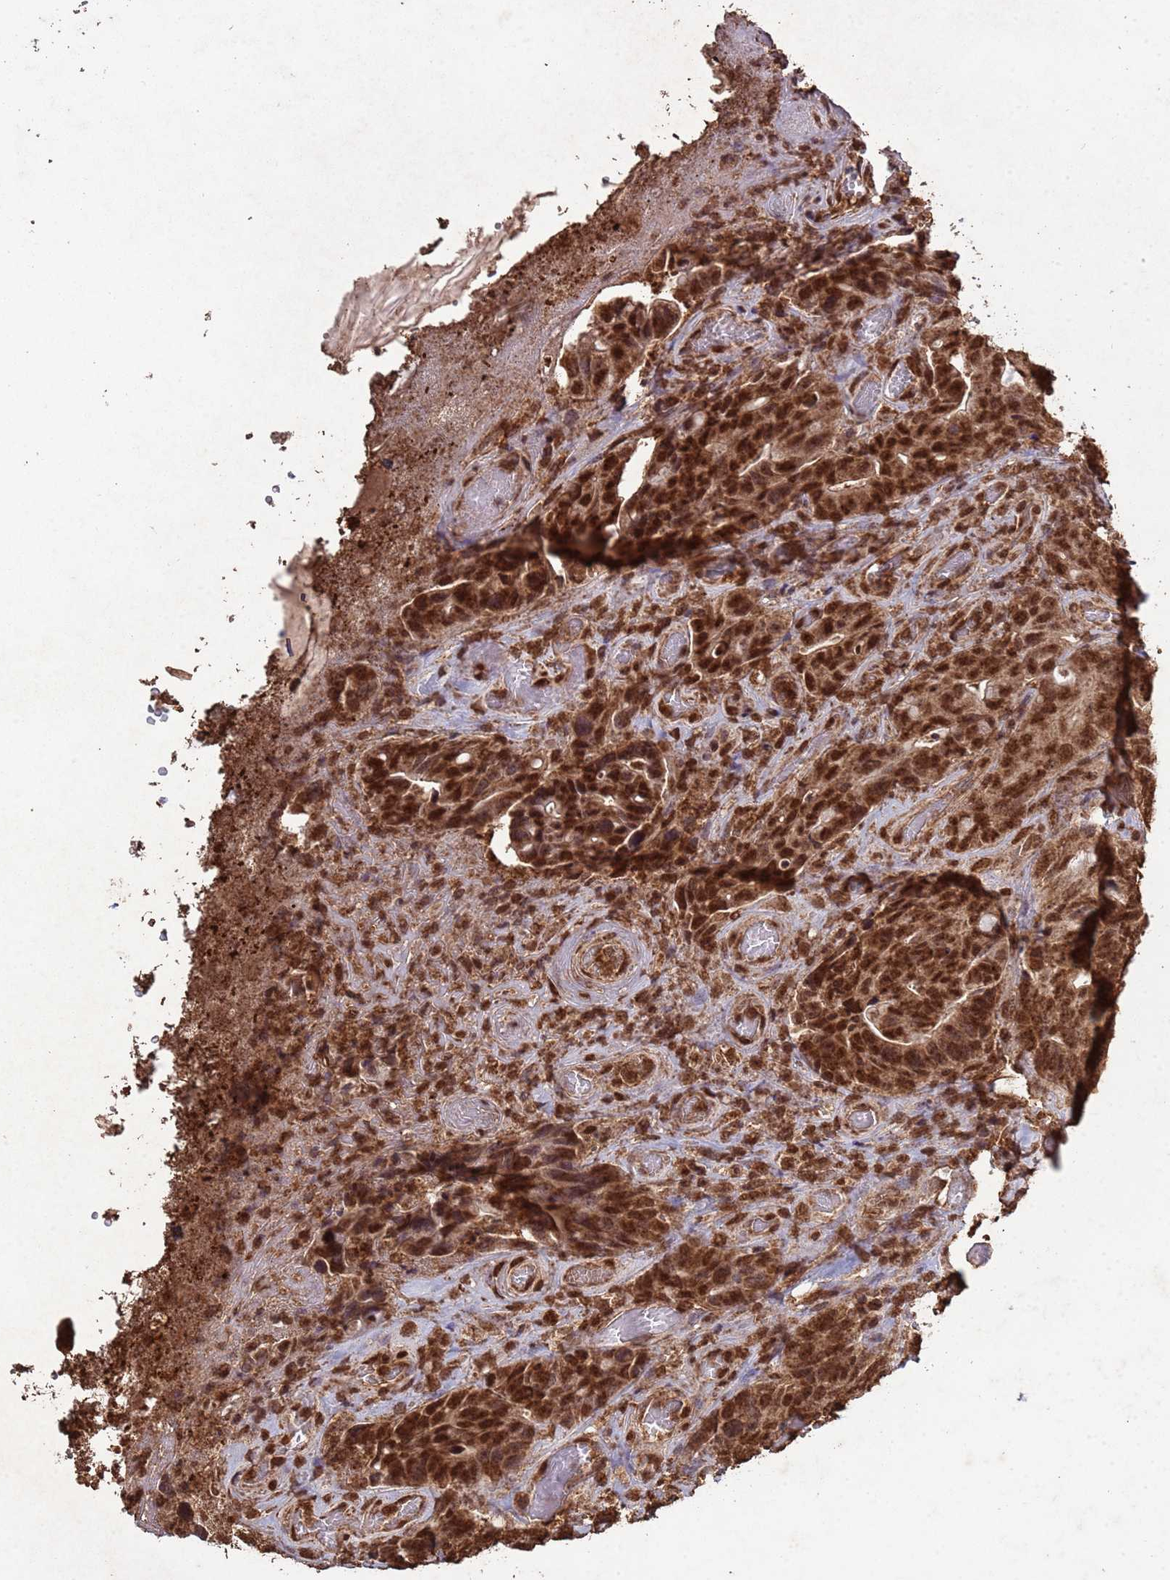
{"staining": {"intensity": "strong", "quantity": ">75%", "location": "cytoplasmic/membranous,nuclear"}, "tissue": "colorectal cancer", "cell_type": "Tumor cells", "image_type": "cancer", "snomed": [{"axis": "morphology", "description": "Adenocarcinoma, NOS"}, {"axis": "topography", "description": "Colon"}], "caption": "Protein expression analysis of adenocarcinoma (colorectal) displays strong cytoplasmic/membranous and nuclear expression in about >75% of tumor cells.", "gene": "HDAC10", "patient": {"sex": "female", "age": 82}}